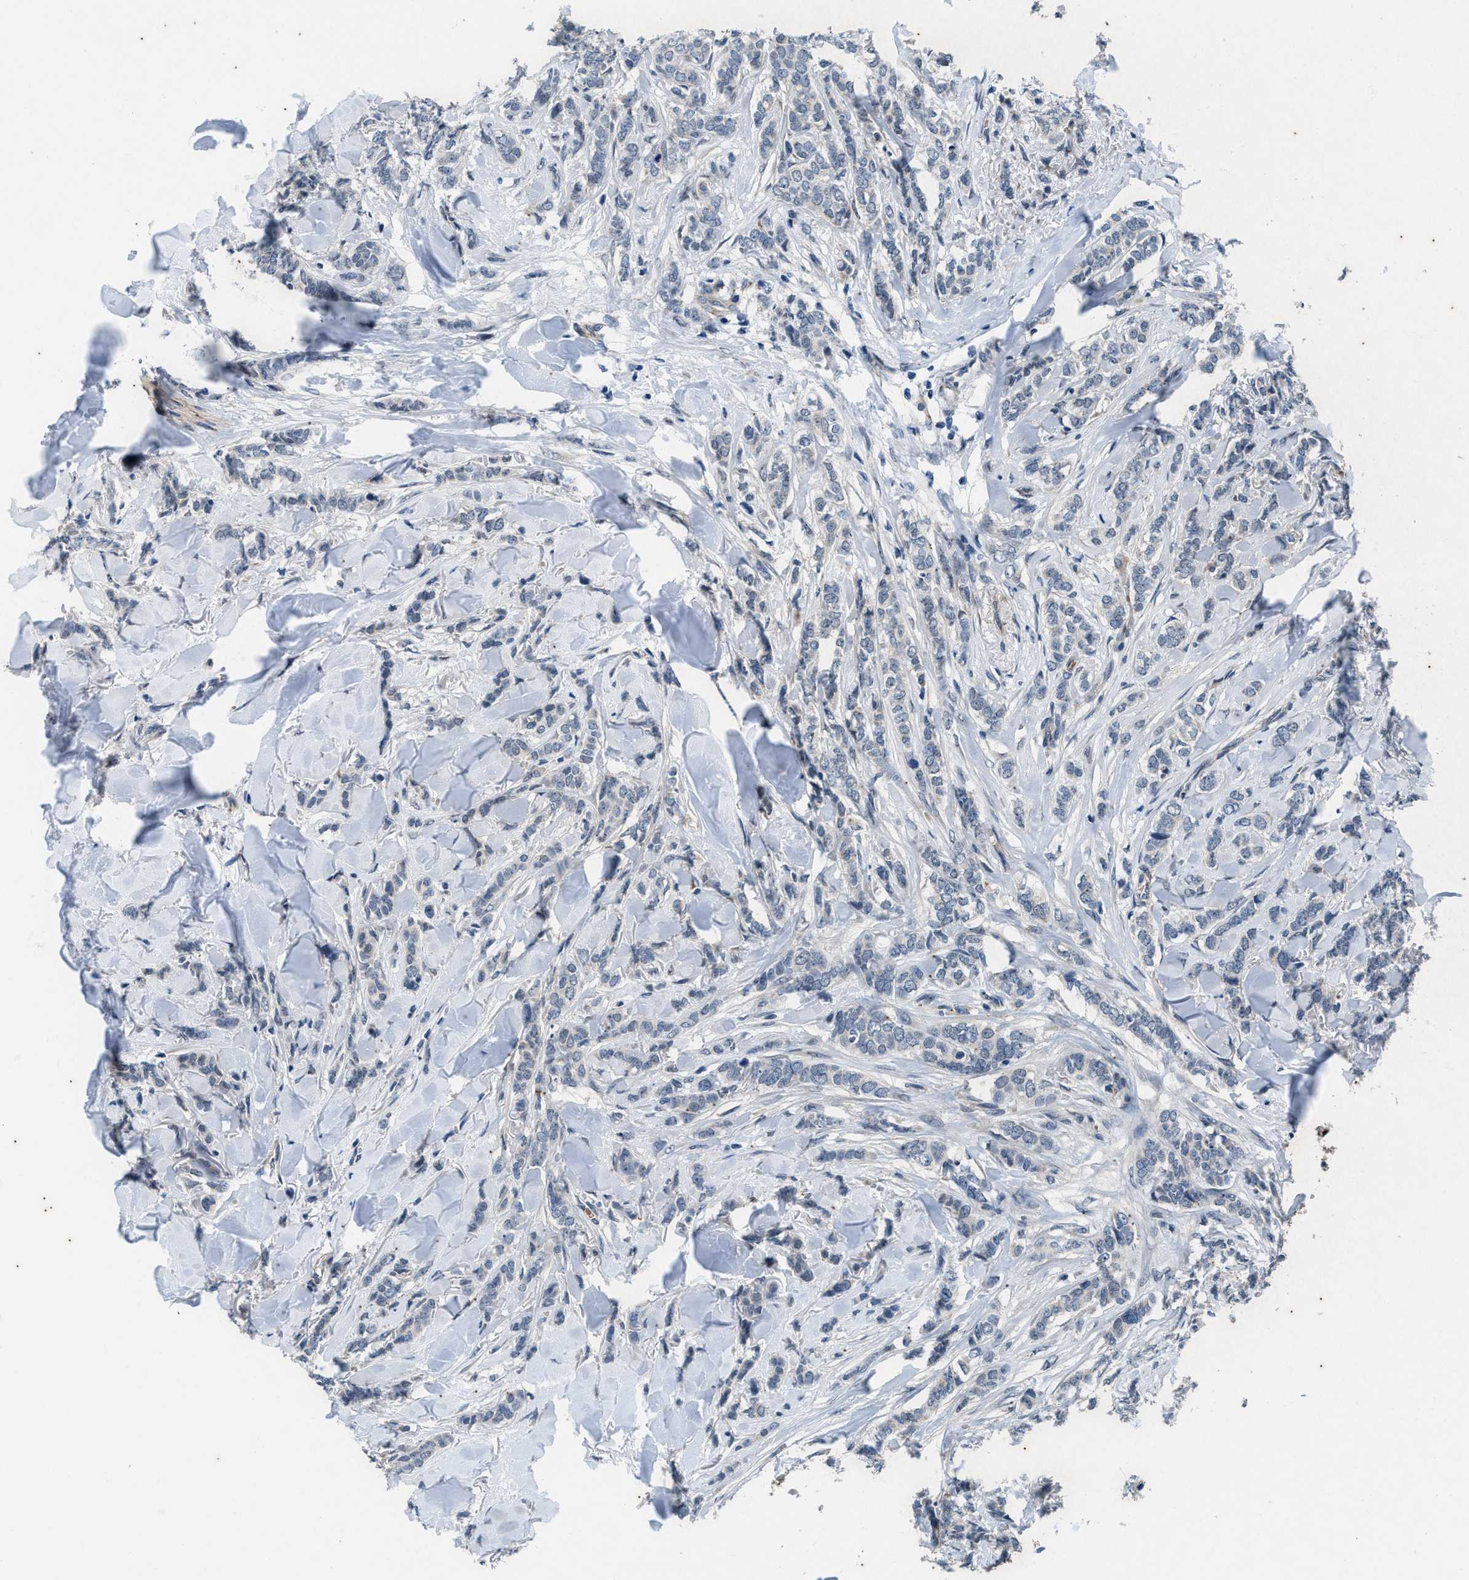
{"staining": {"intensity": "negative", "quantity": "none", "location": "none"}, "tissue": "breast cancer", "cell_type": "Tumor cells", "image_type": "cancer", "snomed": [{"axis": "morphology", "description": "Lobular carcinoma"}, {"axis": "topography", "description": "Skin"}, {"axis": "topography", "description": "Breast"}], "caption": "Immunohistochemical staining of breast lobular carcinoma demonstrates no significant staining in tumor cells.", "gene": "KIF24", "patient": {"sex": "female", "age": 46}}